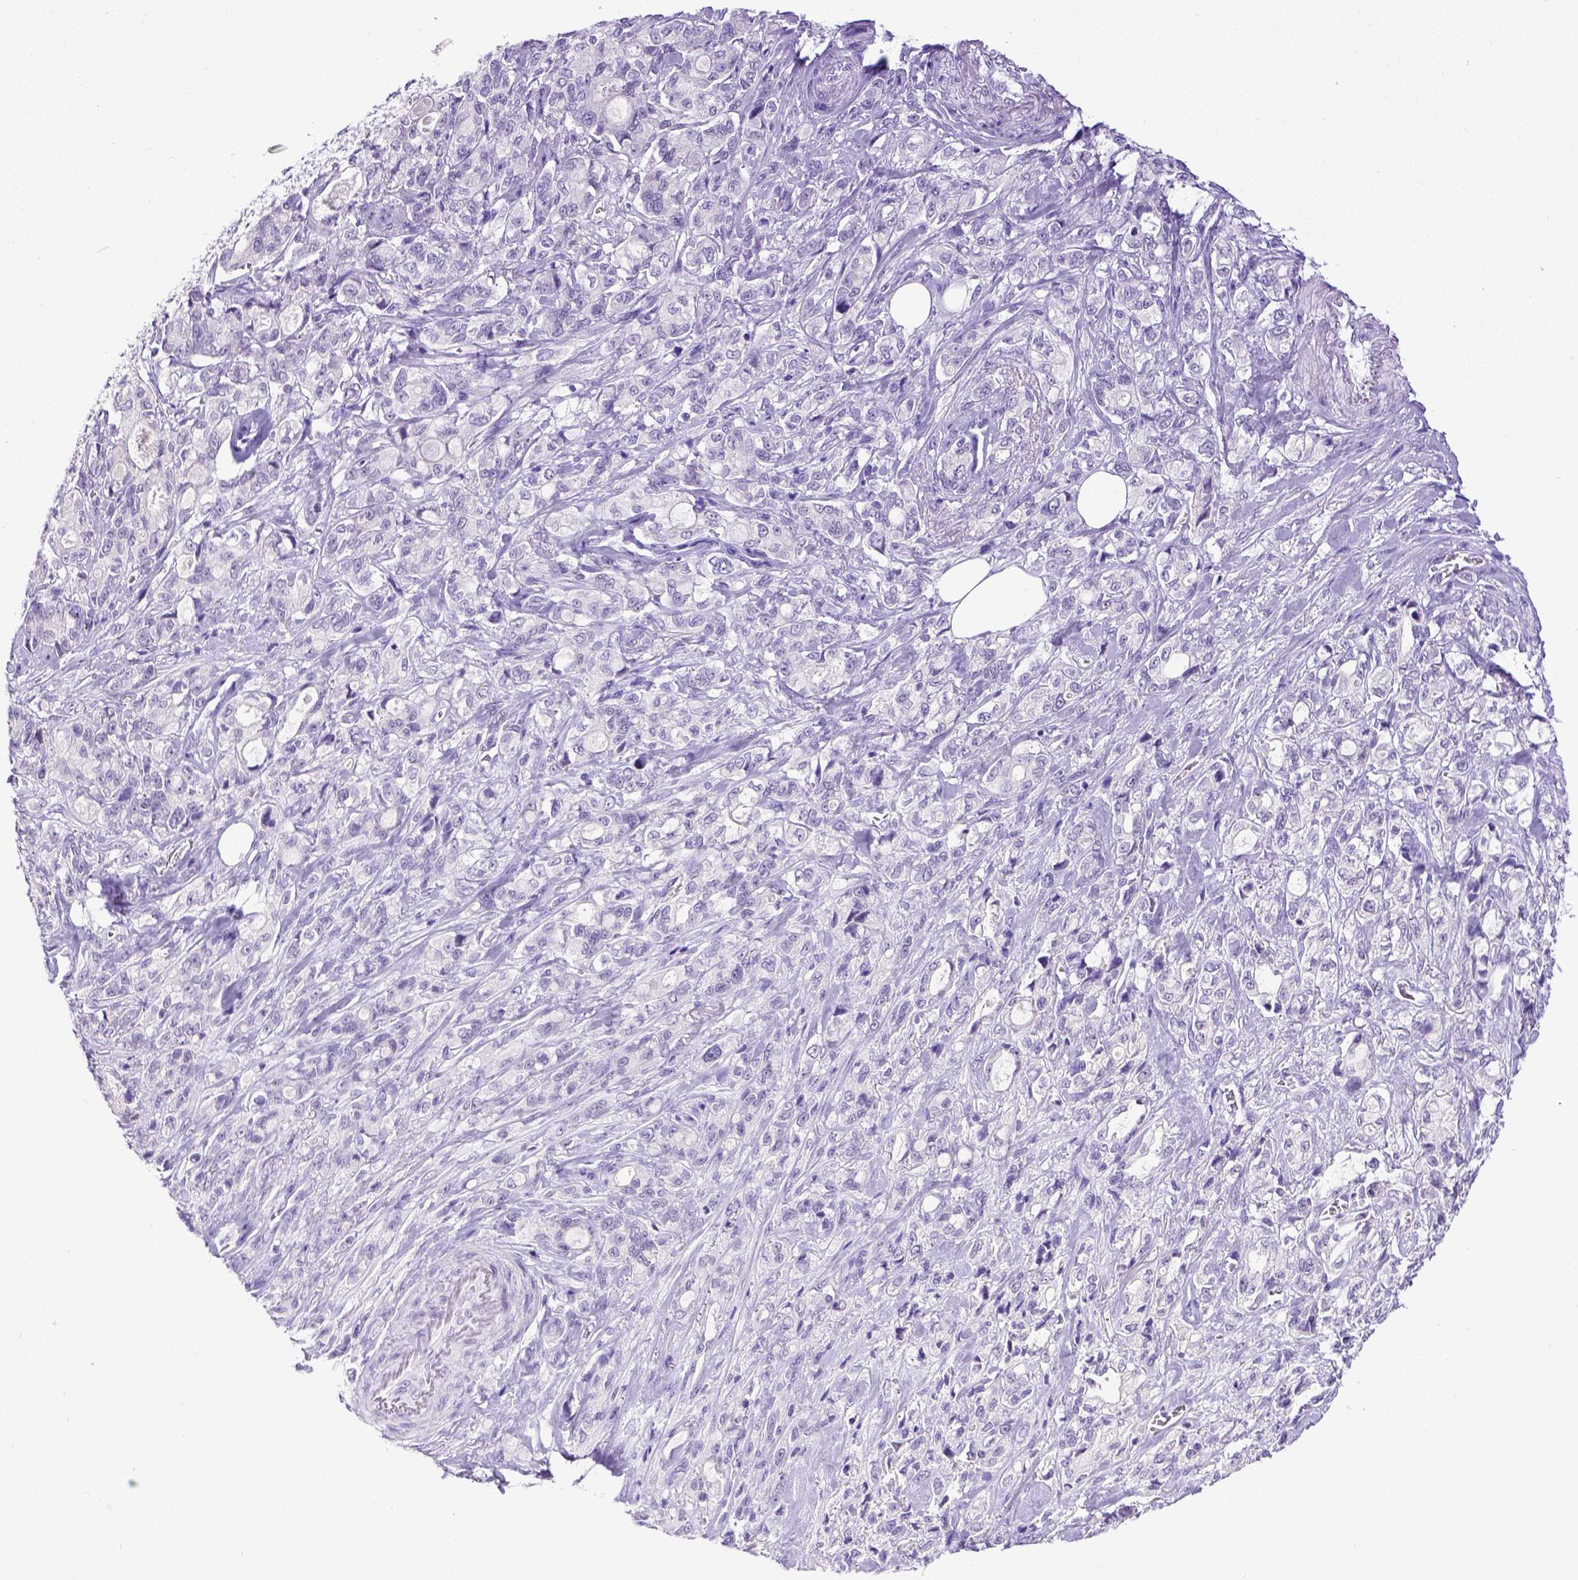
{"staining": {"intensity": "negative", "quantity": "none", "location": "none"}, "tissue": "stomach cancer", "cell_type": "Tumor cells", "image_type": "cancer", "snomed": [{"axis": "morphology", "description": "Adenocarcinoma, NOS"}, {"axis": "topography", "description": "Stomach"}], "caption": "DAB immunohistochemical staining of human stomach cancer (adenocarcinoma) exhibits no significant positivity in tumor cells.", "gene": "ESR1", "patient": {"sex": "male", "age": 63}}